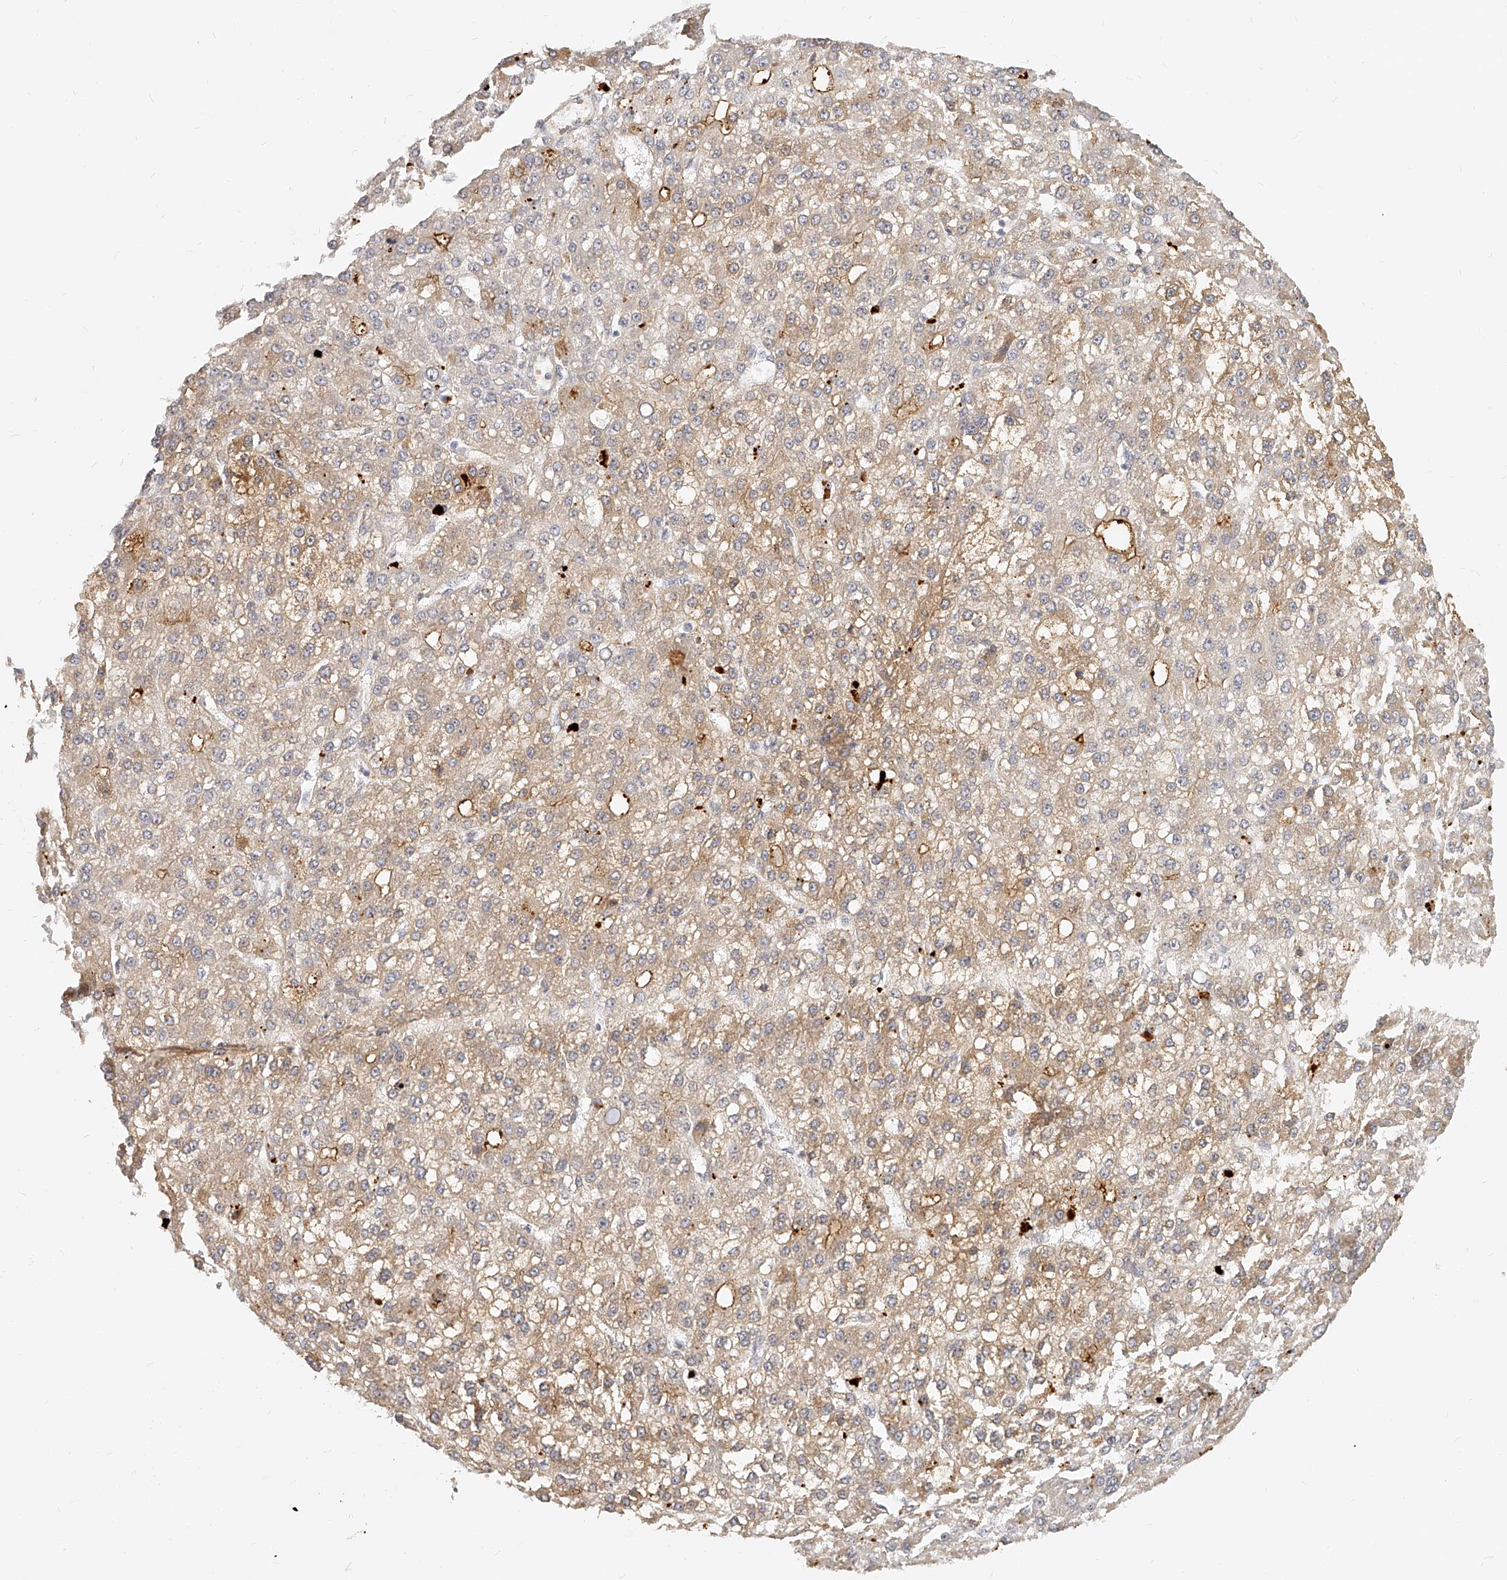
{"staining": {"intensity": "weak", "quantity": "25%-75%", "location": "cytoplasmic/membranous"}, "tissue": "liver cancer", "cell_type": "Tumor cells", "image_type": "cancer", "snomed": [{"axis": "morphology", "description": "Carcinoma, Hepatocellular, NOS"}, {"axis": "topography", "description": "Liver"}], "caption": "The image exhibits immunohistochemical staining of liver cancer. There is weak cytoplasmic/membranous staining is appreciated in approximately 25%-75% of tumor cells.", "gene": "ITGB3", "patient": {"sex": "male", "age": 67}}